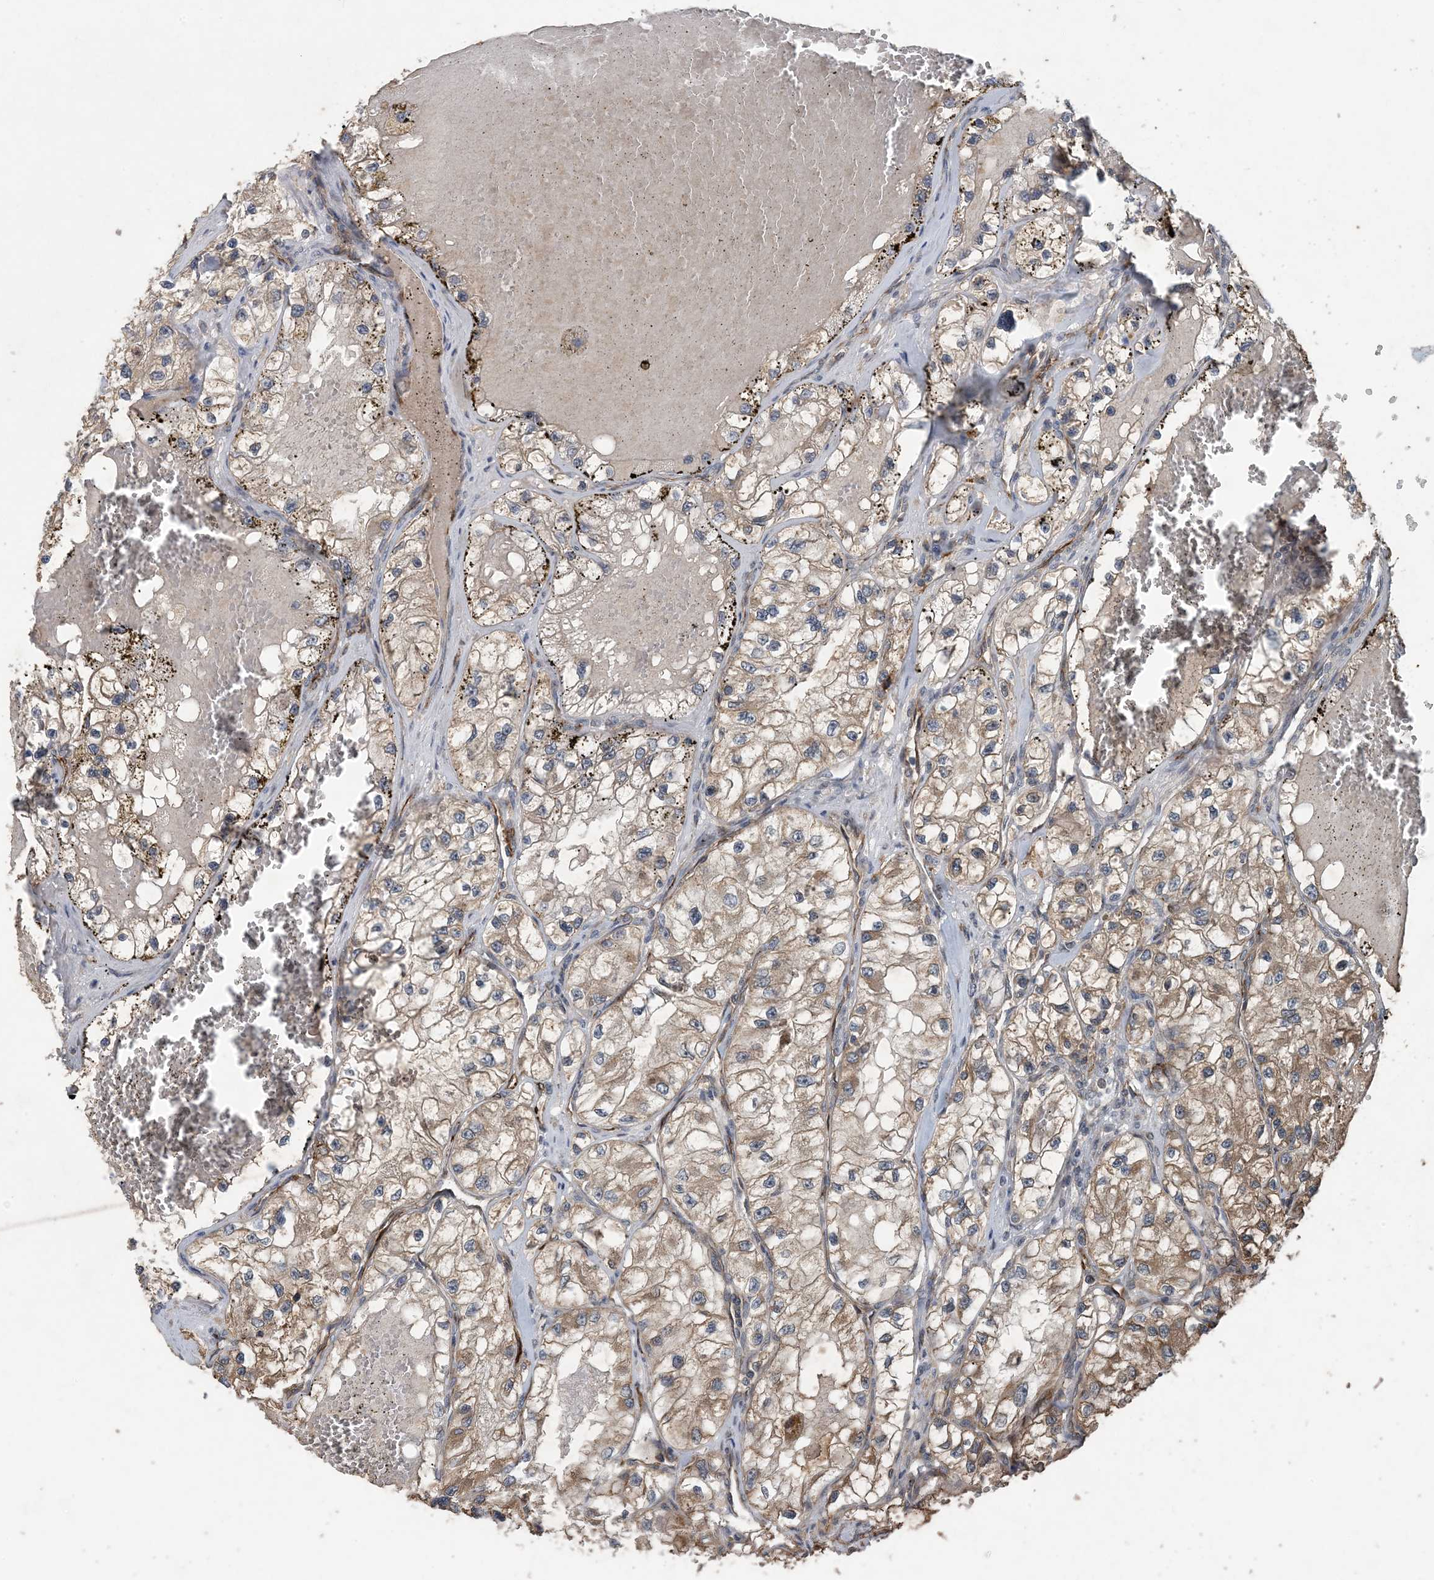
{"staining": {"intensity": "moderate", "quantity": ">75%", "location": "cytoplasmic/membranous"}, "tissue": "renal cancer", "cell_type": "Tumor cells", "image_type": "cancer", "snomed": [{"axis": "morphology", "description": "Adenocarcinoma, NOS"}, {"axis": "topography", "description": "Kidney"}], "caption": "Renal cancer (adenocarcinoma) was stained to show a protein in brown. There is medium levels of moderate cytoplasmic/membranous expression in approximately >75% of tumor cells. The staining is performed using DAB (3,3'-diaminobenzidine) brown chromogen to label protein expression. The nuclei are counter-stained blue using hematoxylin.", "gene": "MYO9B", "patient": {"sex": "female", "age": 57}}